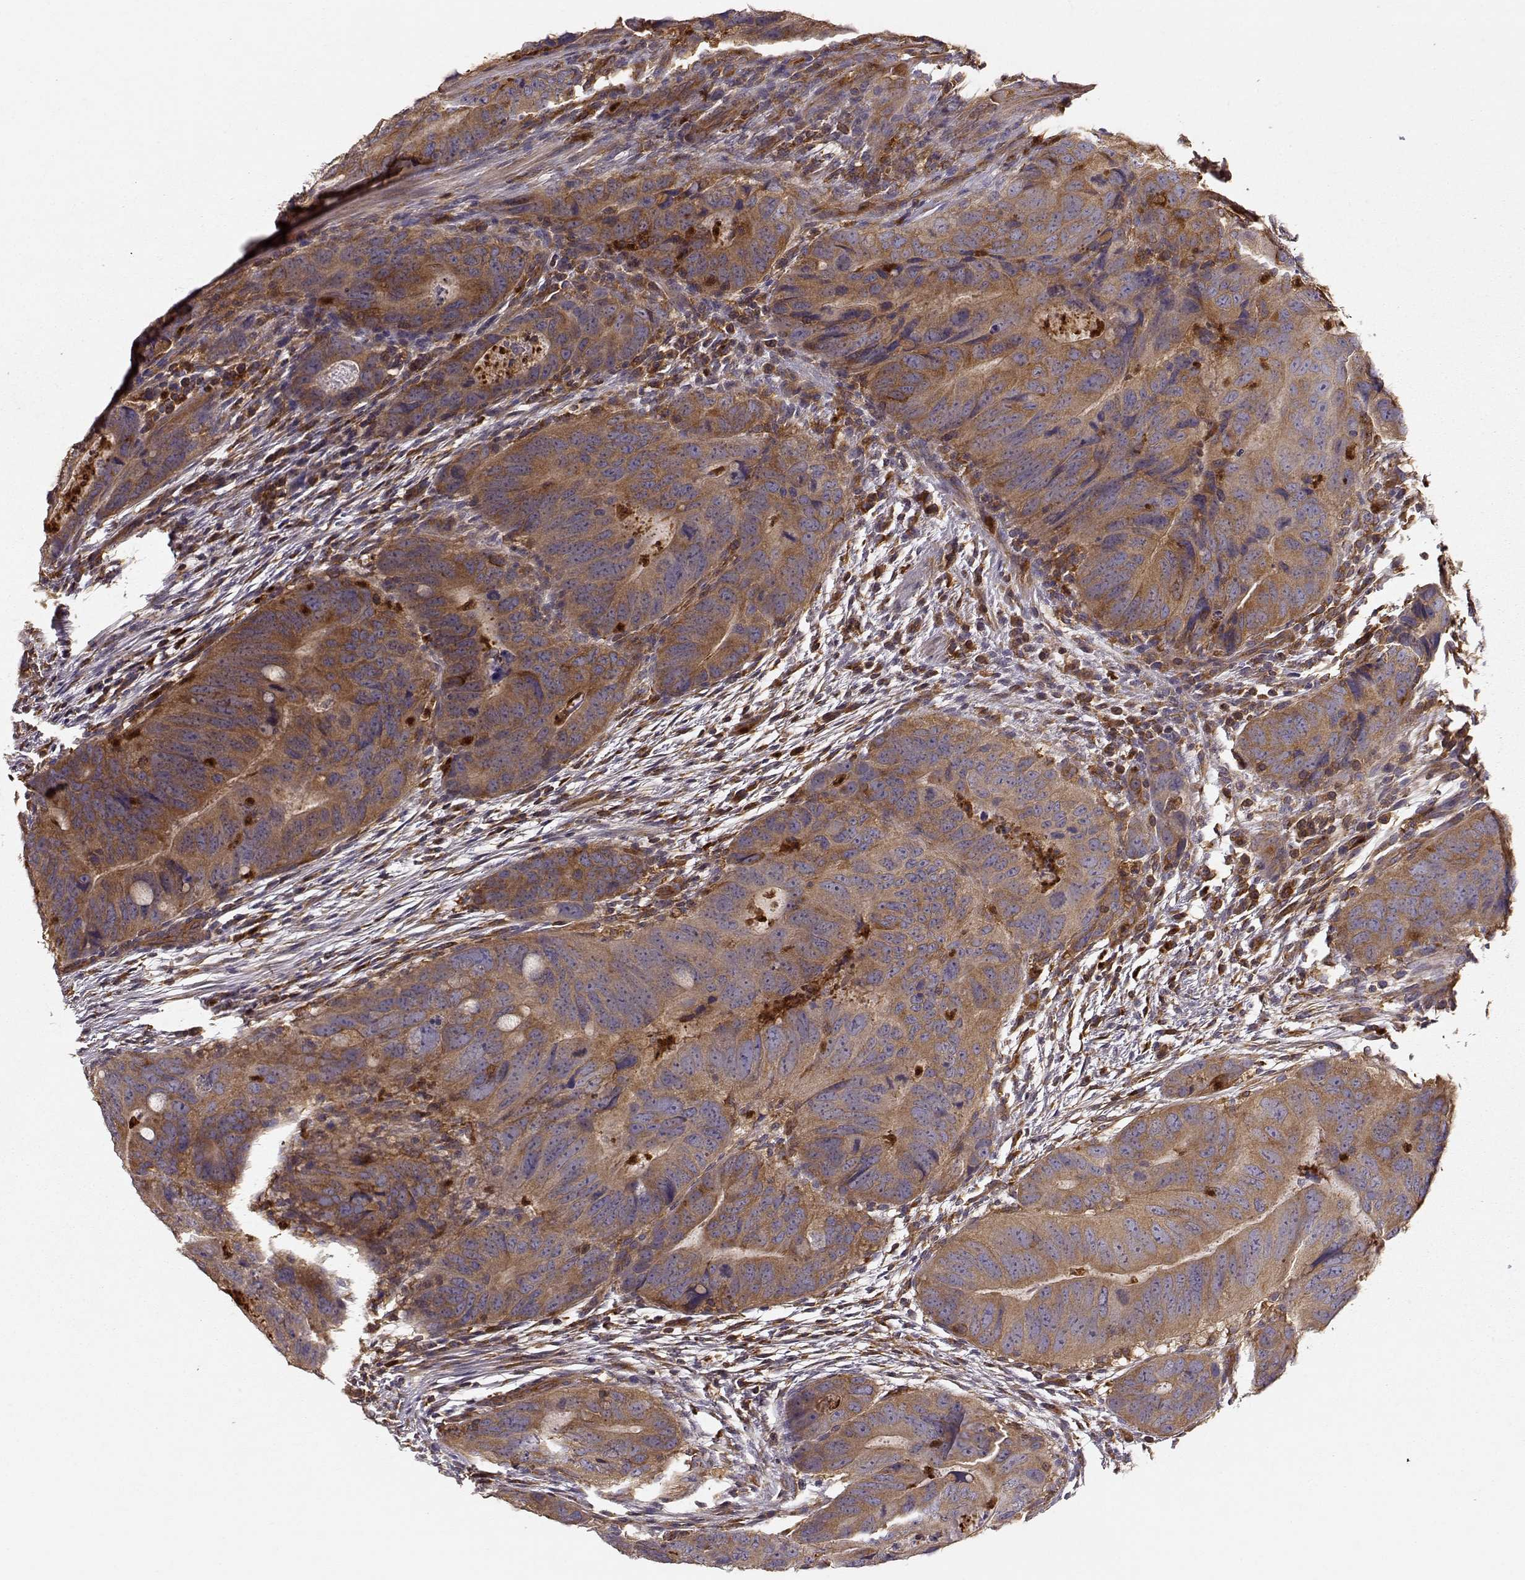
{"staining": {"intensity": "weak", "quantity": ">75%", "location": "cytoplasmic/membranous"}, "tissue": "colorectal cancer", "cell_type": "Tumor cells", "image_type": "cancer", "snomed": [{"axis": "morphology", "description": "Adenocarcinoma, NOS"}, {"axis": "topography", "description": "Colon"}], "caption": "Colorectal adenocarcinoma stained with DAB (3,3'-diaminobenzidine) IHC demonstrates low levels of weak cytoplasmic/membranous positivity in approximately >75% of tumor cells.", "gene": "ARHGEF2", "patient": {"sex": "male", "age": 79}}